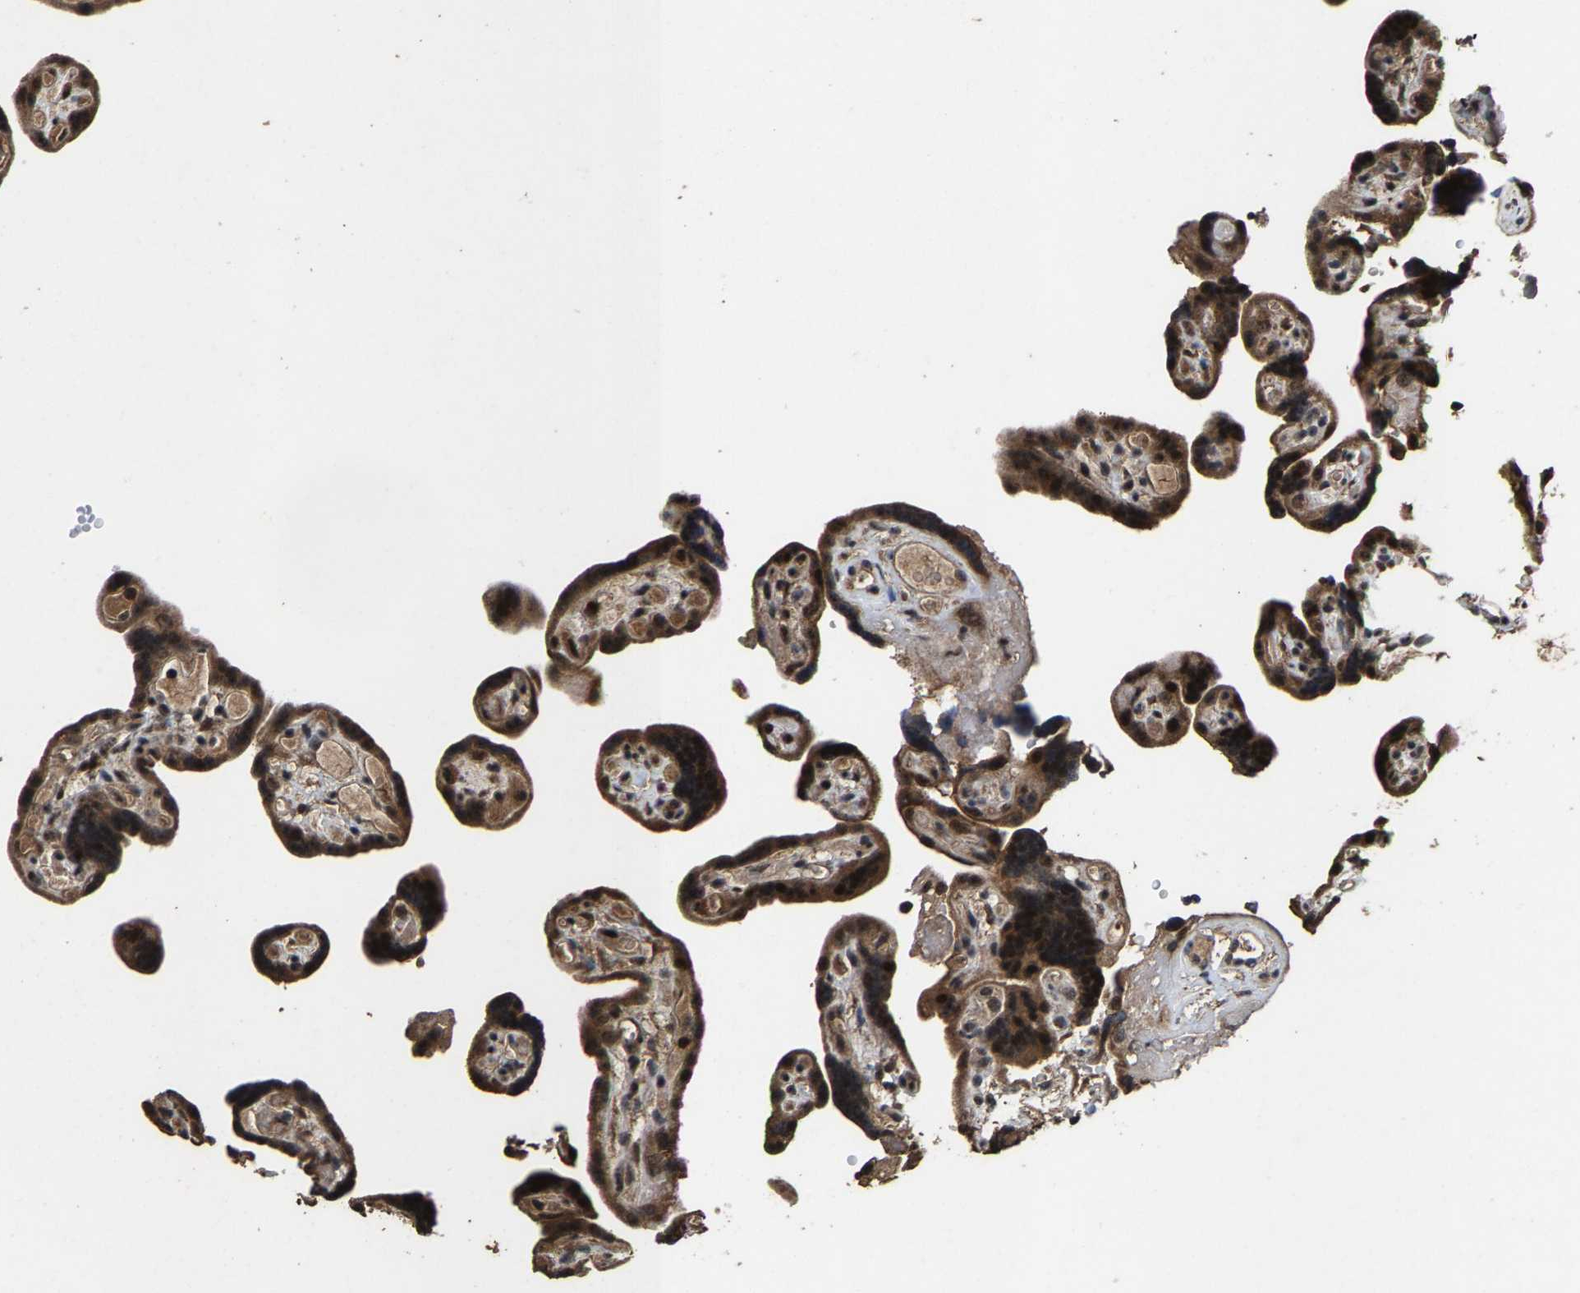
{"staining": {"intensity": "moderate", "quantity": ">75%", "location": "cytoplasmic/membranous,nuclear"}, "tissue": "placenta", "cell_type": "Decidual cells", "image_type": "normal", "snomed": [{"axis": "morphology", "description": "Normal tissue, NOS"}, {"axis": "topography", "description": "Placenta"}], "caption": "Placenta was stained to show a protein in brown. There is medium levels of moderate cytoplasmic/membranous,nuclear positivity in about >75% of decidual cells. The staining was performed using DAB to visualize the protein expression in brown, while the nuclei were stained in blue with hematoxylin (Magnification: 20x).", "gene": "HAUS6", "patient": {"sex": "female", "age": 30}}